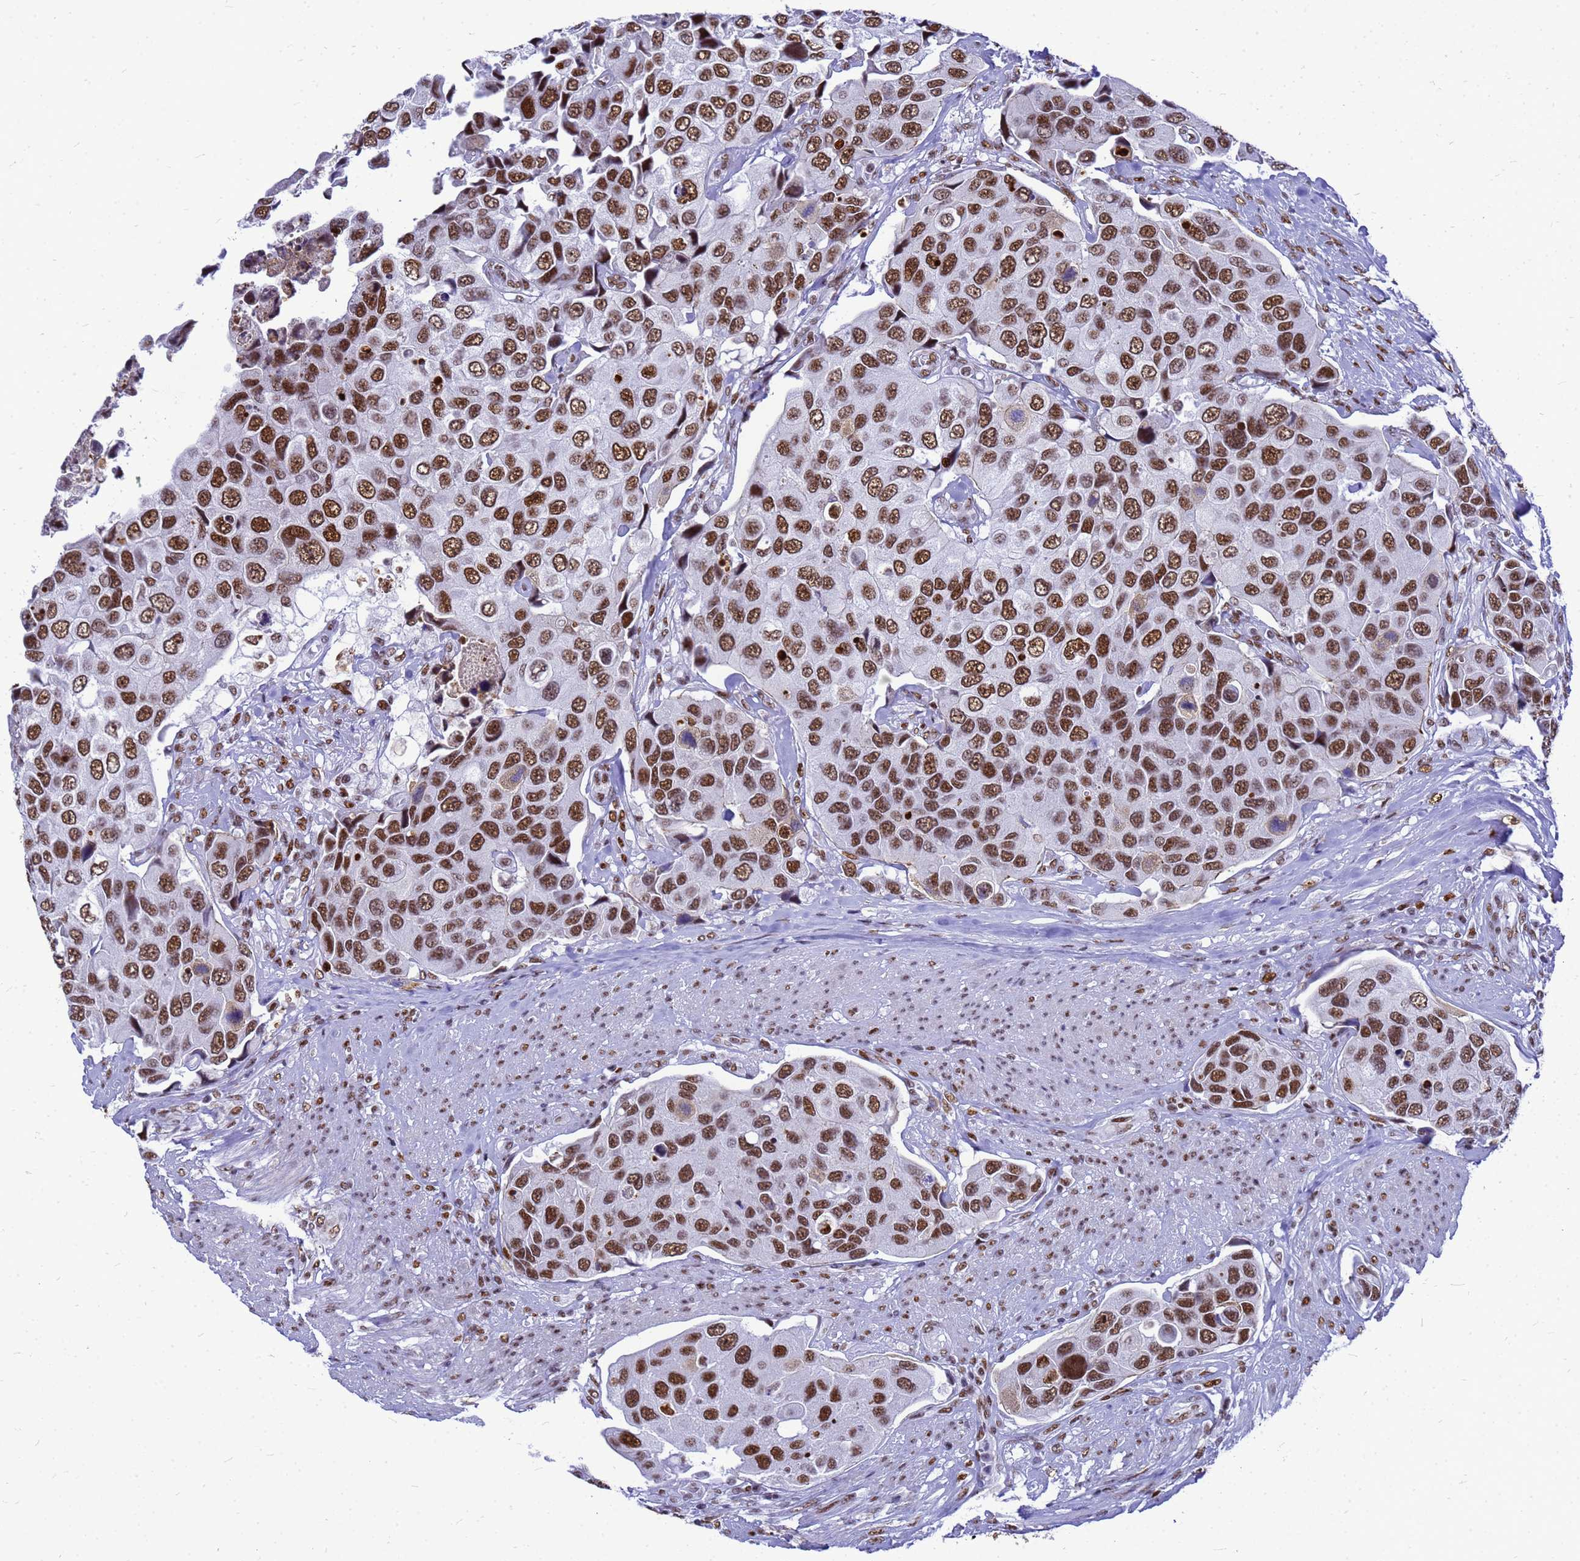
{"staining": {"intensity": "strong", "quantity": ">75%", "location": "nuclear"}, "tissue": "urothelial cancer", "cell_type": "Tumor cells", "image_type": "cancer", "snomed": [{"axis": "morphology", "description": "Urothelial carcinoma, High grade"}, {"axis": "topography", "description": "Urinary bladder"}], "caption": "Protein expression analysis of urothelial cancer displays strong nuclear staining in approximately >75% of tumor cells. Using DAB (3,3'-diaminobenzidine) (brown) and hematoxylin (blue) stains, captured at high magnification using brightfield microscopy.", "gene": "SART3", "patient": {"sex": "male", "age": 74}}